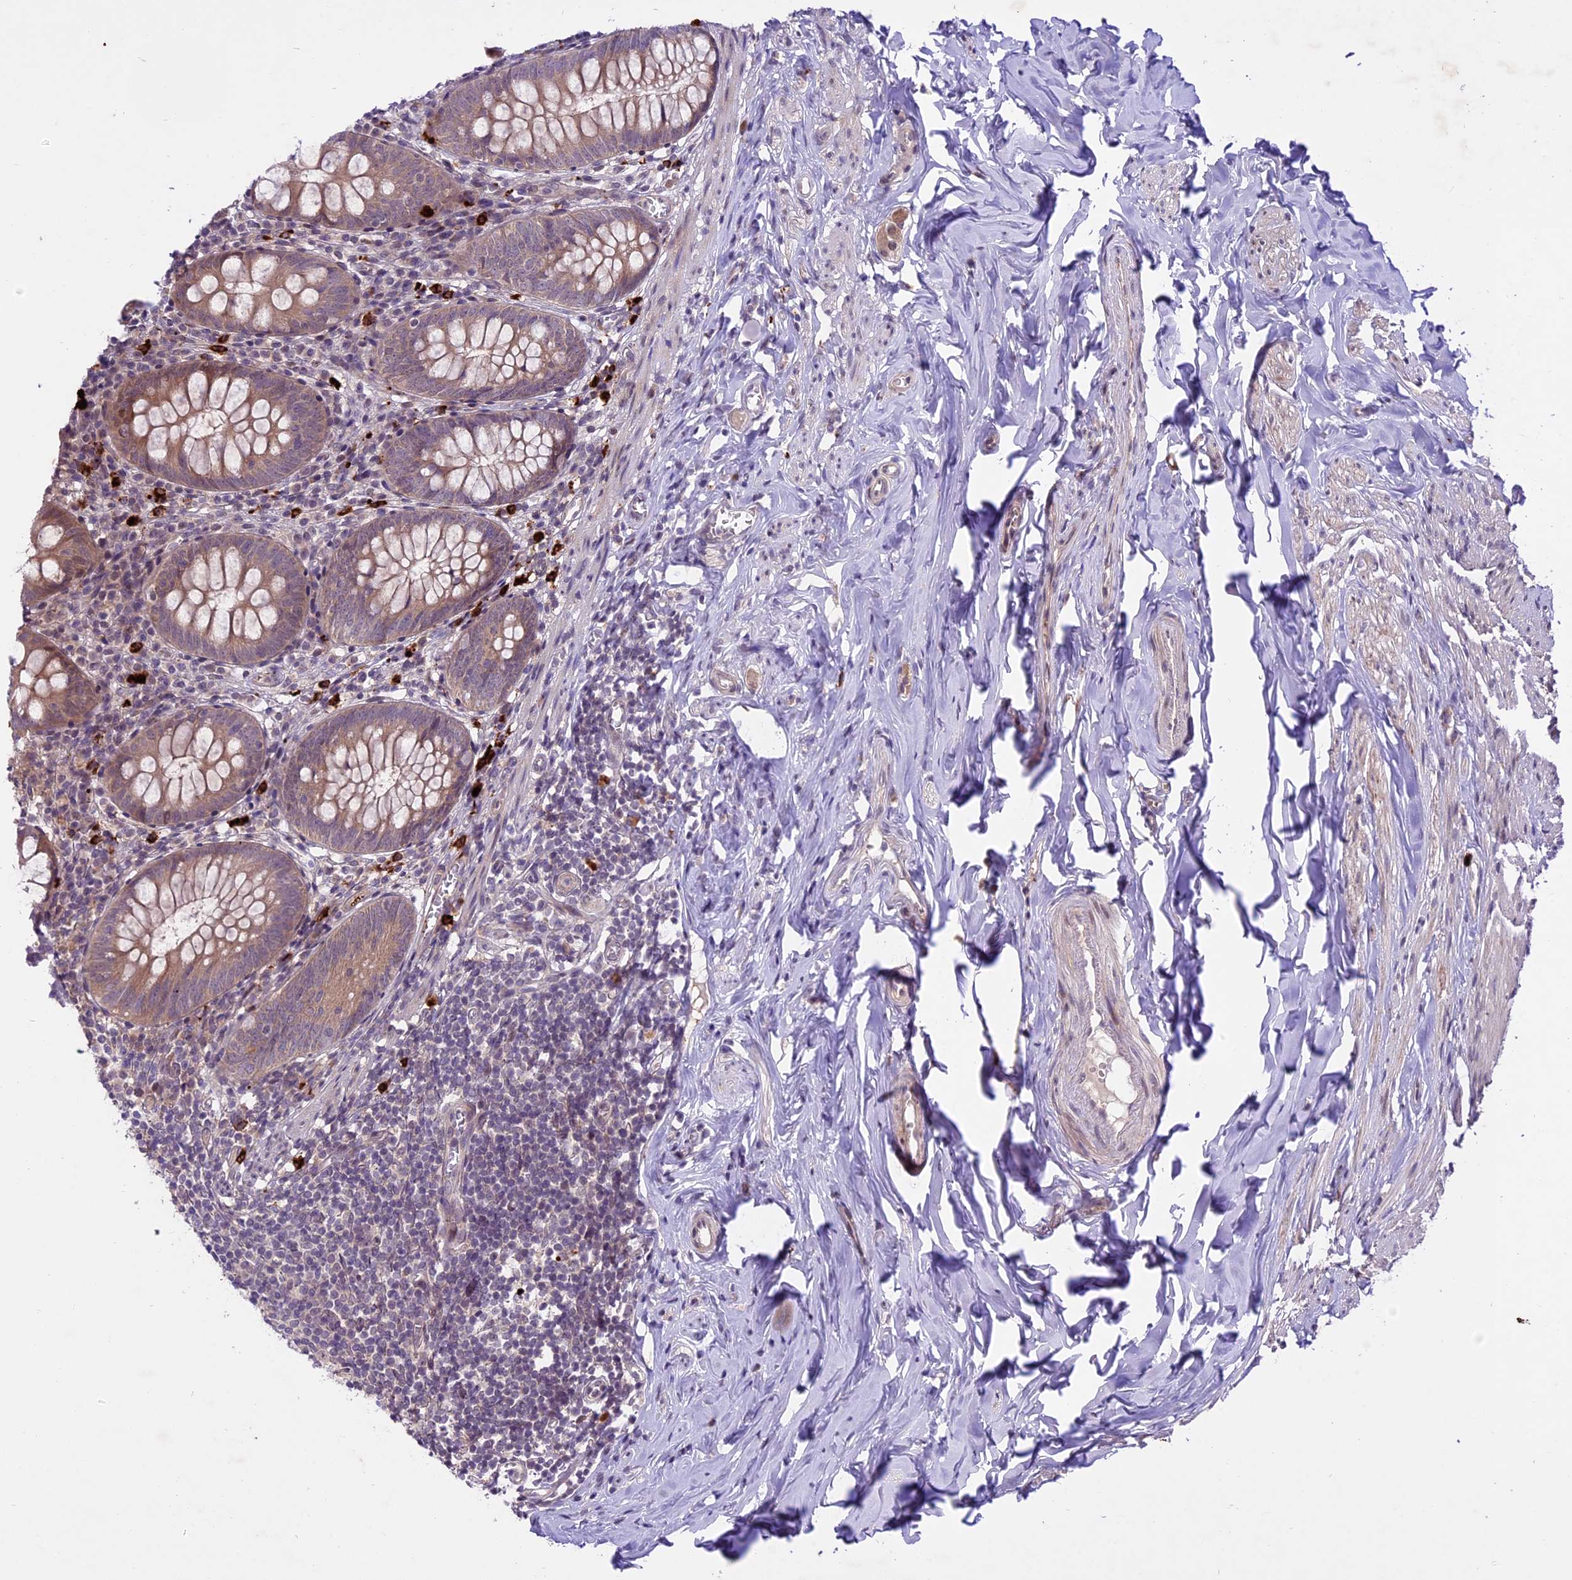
{"staining": {"intensity": "moderate", "quantity": ">75%", "location": "cytoplasmic/membranous"}, "tissue": "appendix", "cell_type": "Glandular cells", "image_type": "normal", "snomed": [{"axis": "morphology", "description": "Normal tissue, NOS"}, {"axis": "topography", "description": "Appendix"}], "caption": "Unremarkable appendix displays moderate cytoplasmic/membranous expression in approximately >75% of glandular cells Nuclei are stained in blue..", "gene": "SPRED1", "patient": {"sex": "female", "age": 51}}